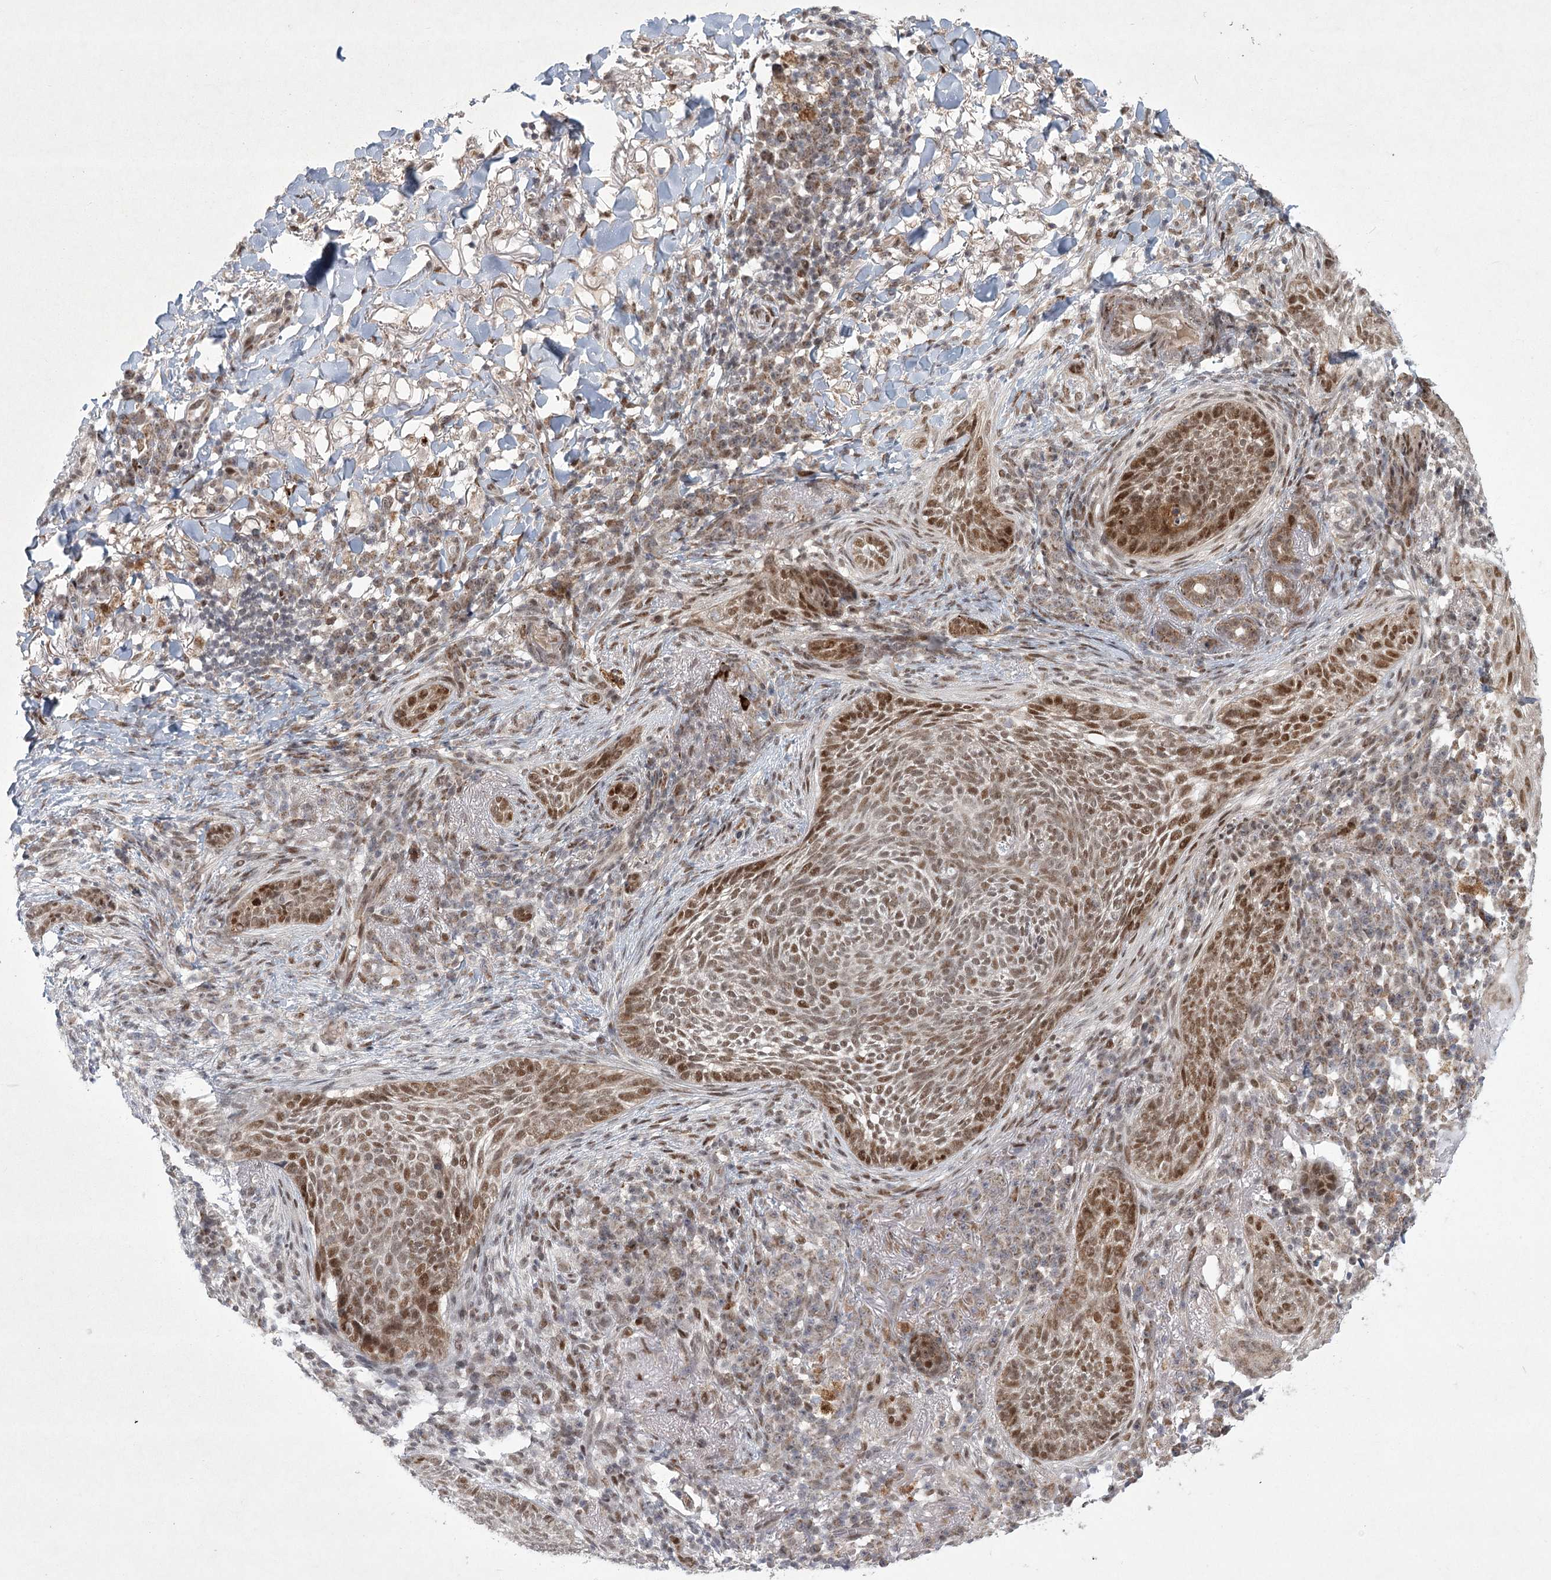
{"staining": {"intensity": "moderate", "quantity": ">75%", "location": "nuclear"}, "tissue": "skin cancer", "cell_type": "Tumor cells", "image_type": "cancer", "snomed": [{"axis": "morphology", "description": "Basal cell carcinoma"}, {"axis": "topography", "description": "Skin"}], "caption": "DAB immunohistochemical staining of human basal cell carcinoma (skin) reveals moderate nuclear protein positivity in approximately >75% of tumor cells.", "gene": "CIB4", "patient": {"sex": "male", "age": 85}}